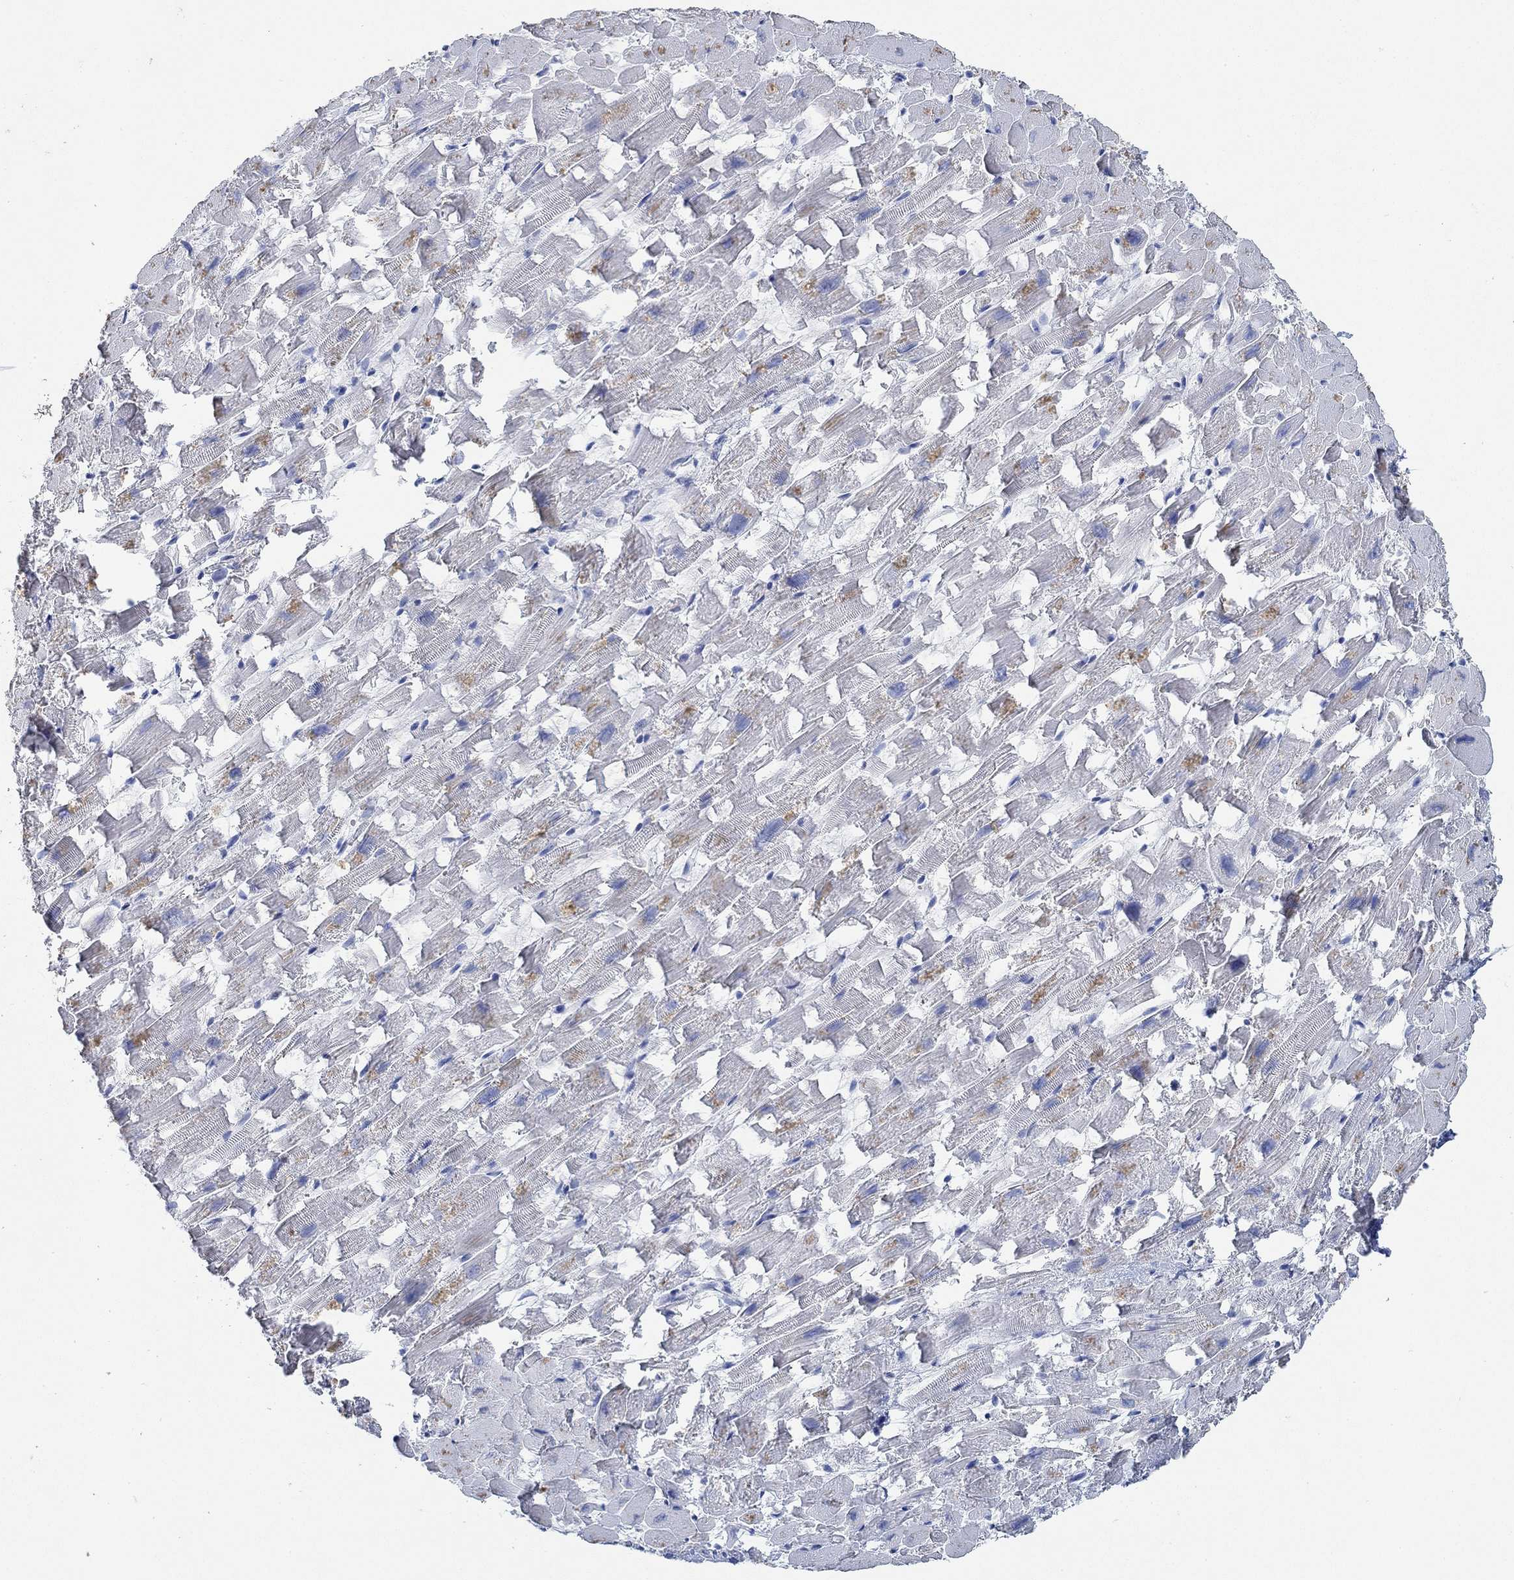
{"staining": {"intensity": "negative", "quantity": "none", "location": "none"}, "tissue": "heart muscle", "cell_type": "Cardiomyocytes", "image_type": "normal", "snomed": [{"axis": "morphology", "description": "Normal tissue, NOS"}, {"axis": "topography", "description": "Heart"}], "caption": "DAB (3,3'-diaminobenzidine) immunohistochemical staining of normal heart muscle exhibits no significant expression in cardiomyocytes.", "gene": "PPP1R17", "patient": {"sex": "female", "age": 64}}